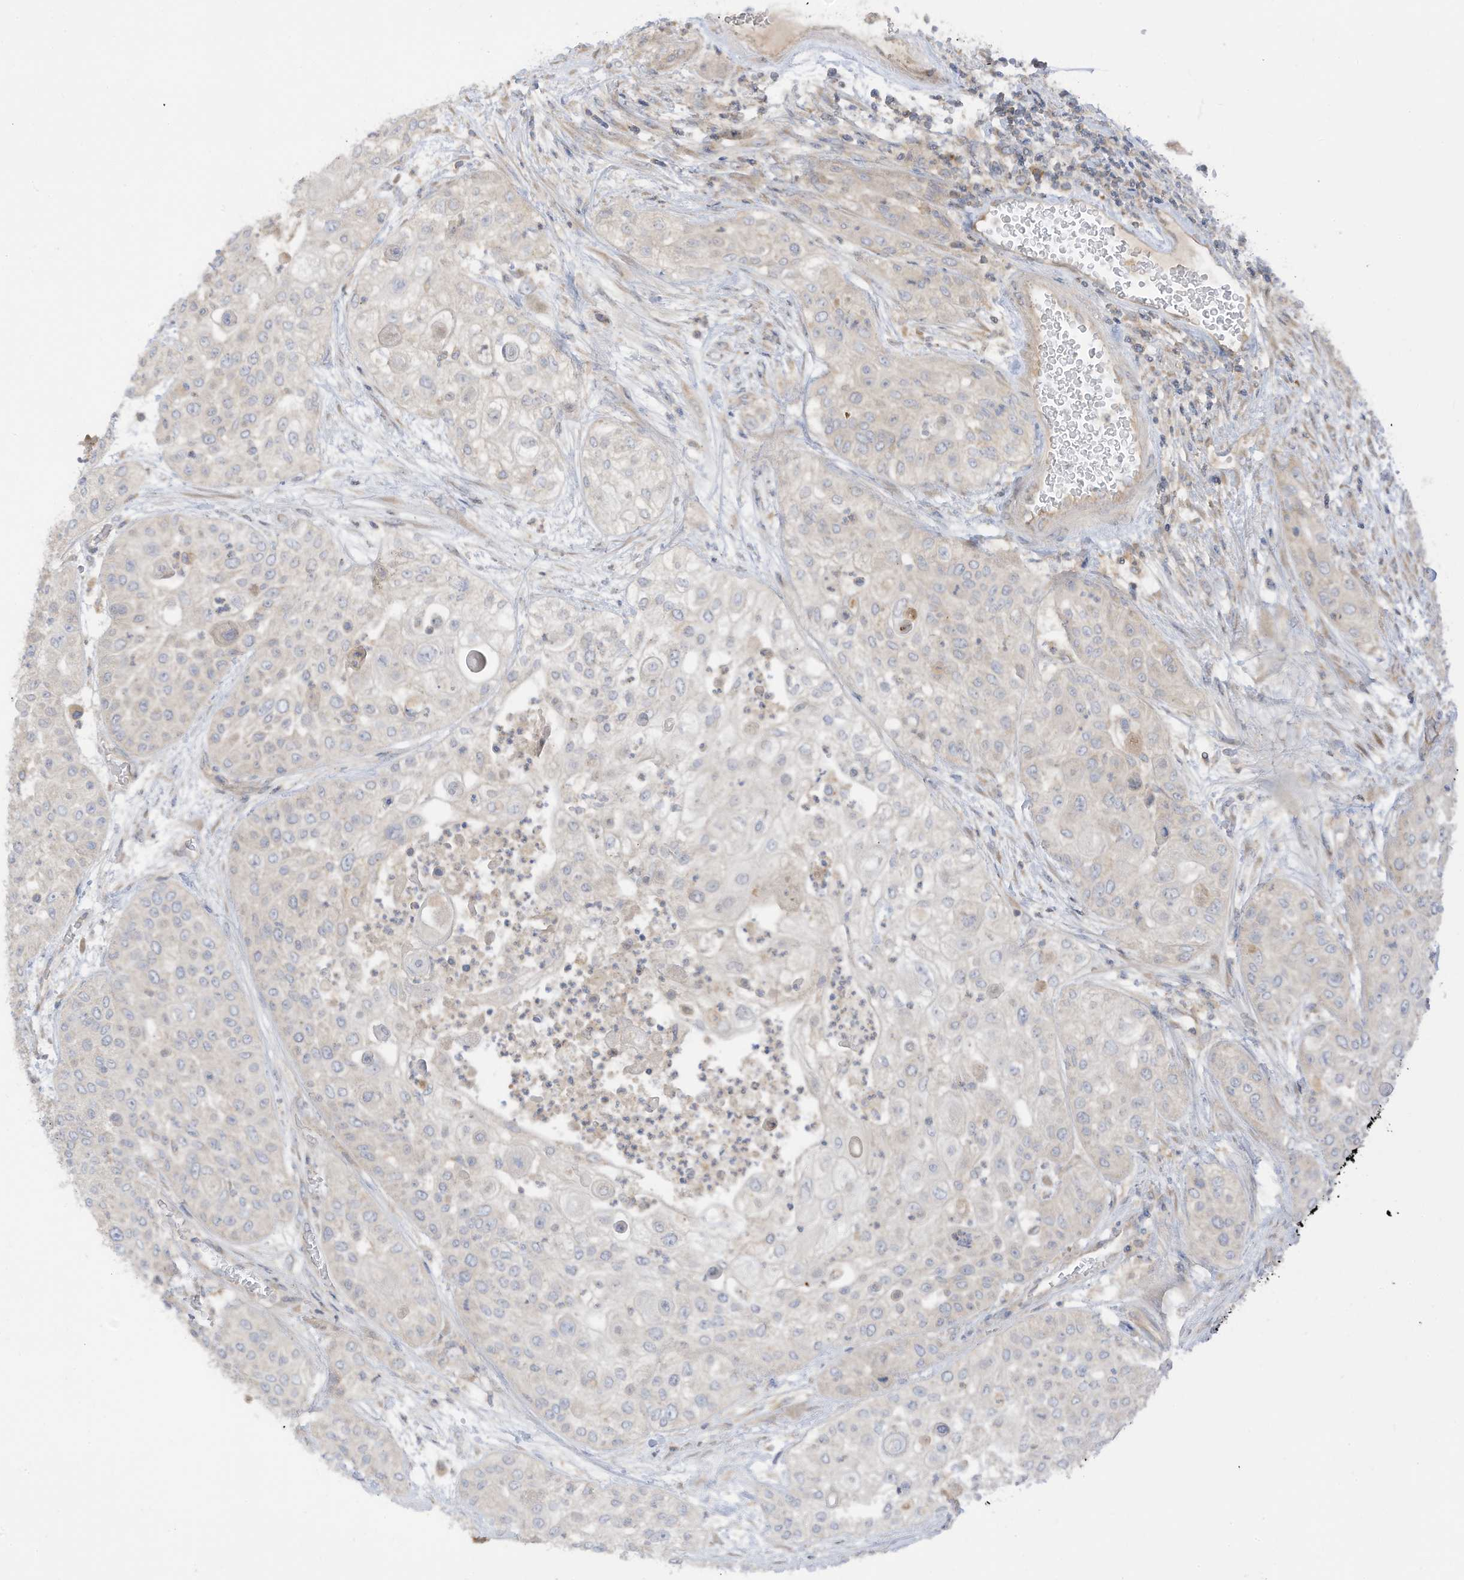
{"staining": {"intensity": "negative", "quantity": "none", "location": "none"}, "tissue": "urothelial cancer", "cell_type": "Tumor cells", "image_type": "cancer", "snomed": [{"axis": "morphology", "description": "Urothelial carcinoma, High grade"}, {"axis": "topography", "description": "Urinary bladder"}], "caption": "A photomicrograph of human urothelial cancer is negative for staining in tumor cells. The staining is performed using DAB brown chromogen with nuclei counter-stained in using hematoxylin.", "gene": "LRRN2", "patient": {"sex": "female", "age": 79}}